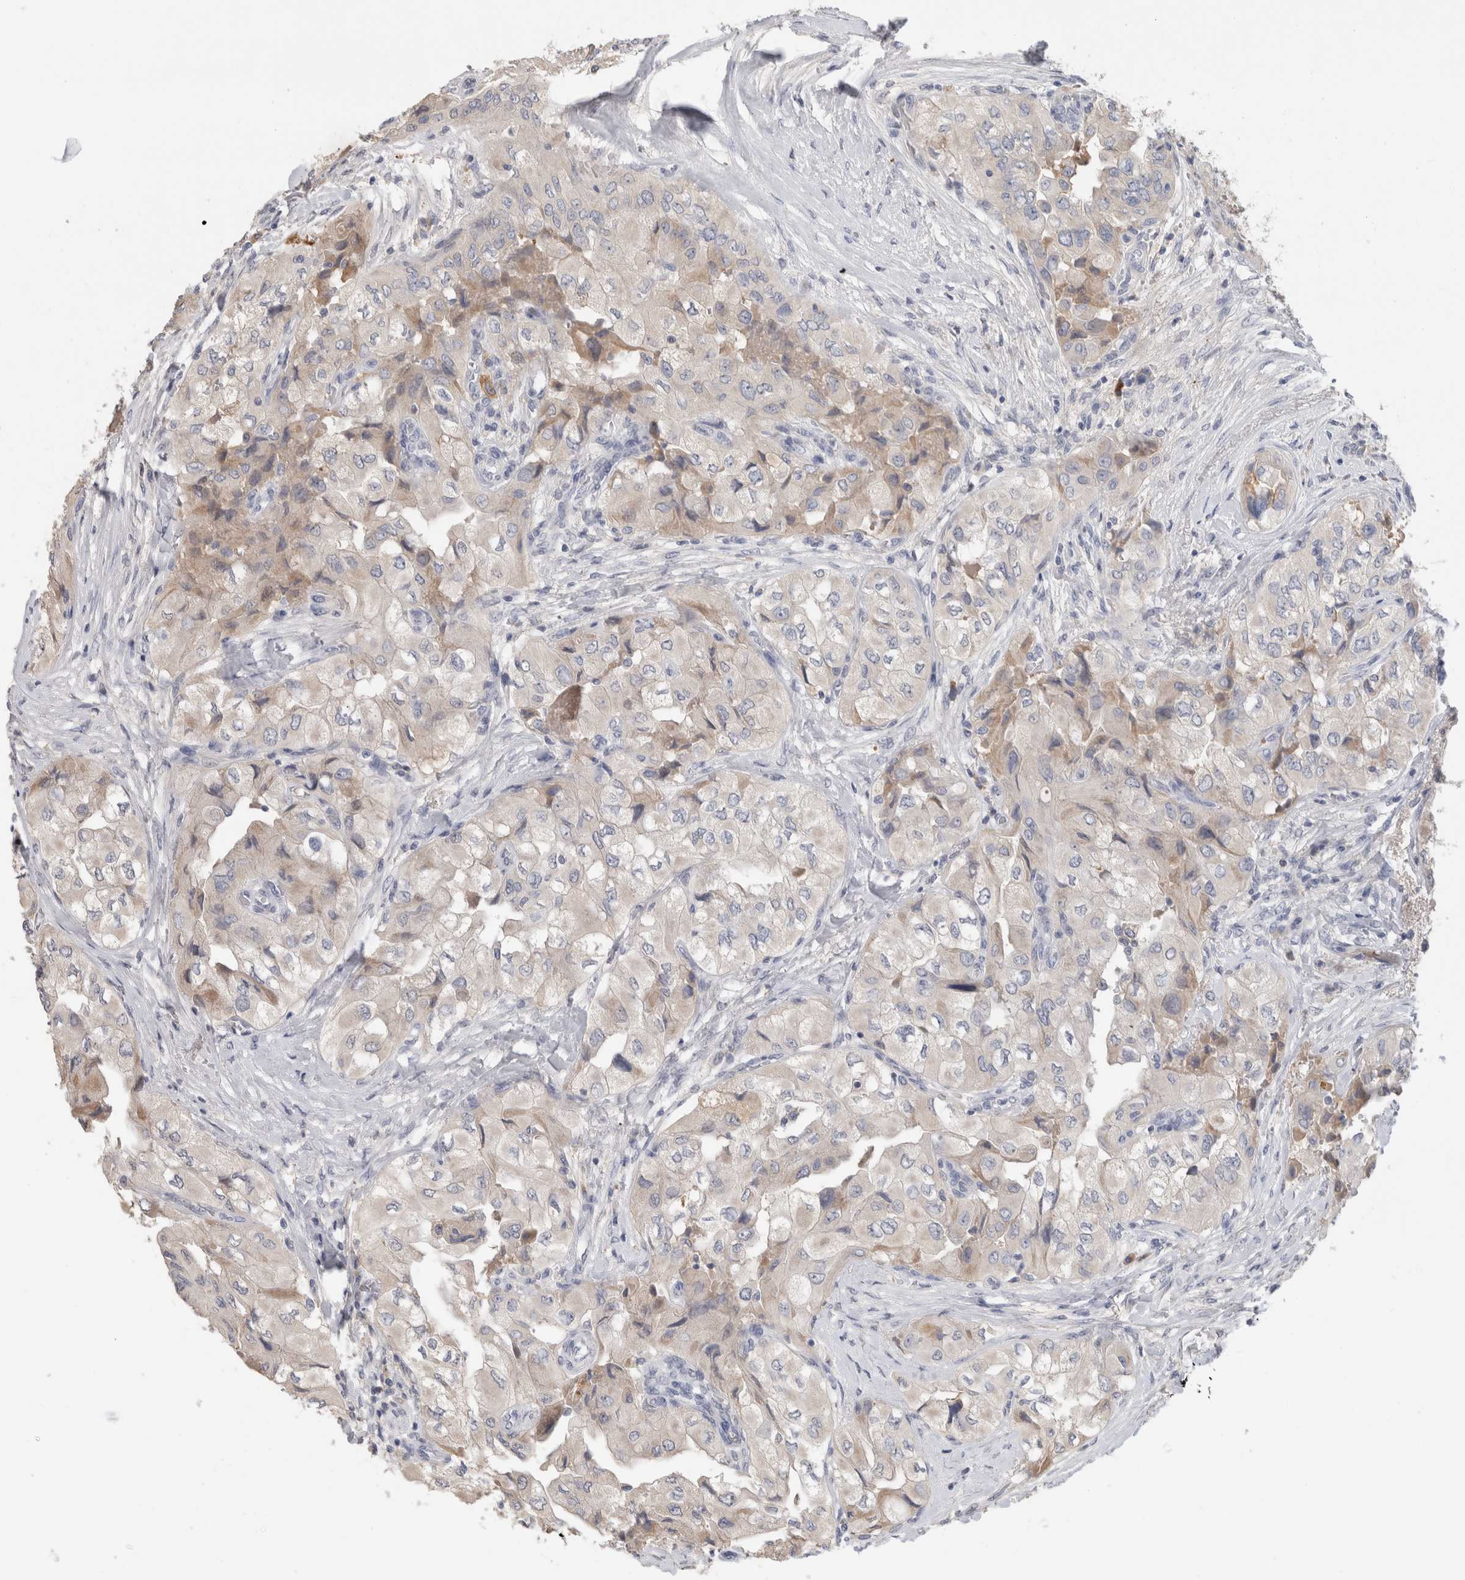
{"staining": {"intensity": "weak", "quantity": "25%-75%", "location": "cytoplasmic/membranous"}, "tissue": "thyroid cancer", "cell_type": "Tumor cells", "image_type": "cancer", "snomed": [{"axis": "morphology", "description": "Papillary adenocarcinoma, NOS"}, {"axis": "topography", "description": "Thyroid gland"}], "caption": "High-magnification brightfield microscopy of thyroid cancer (papillary adenocarcinoma) stained with DAB (brown) and counterstained with hematoxylin (blue). tumor cells exhibit weak cytoplasmic/membranous staining is identified in approximately25%-75% of cells. (DAB (3,3'-diaminobenzidine) IHC with brightfield microscopy, high magnification).", "gene": "SCGB1A1", "patient": {"sex": "female", "age": 59}}